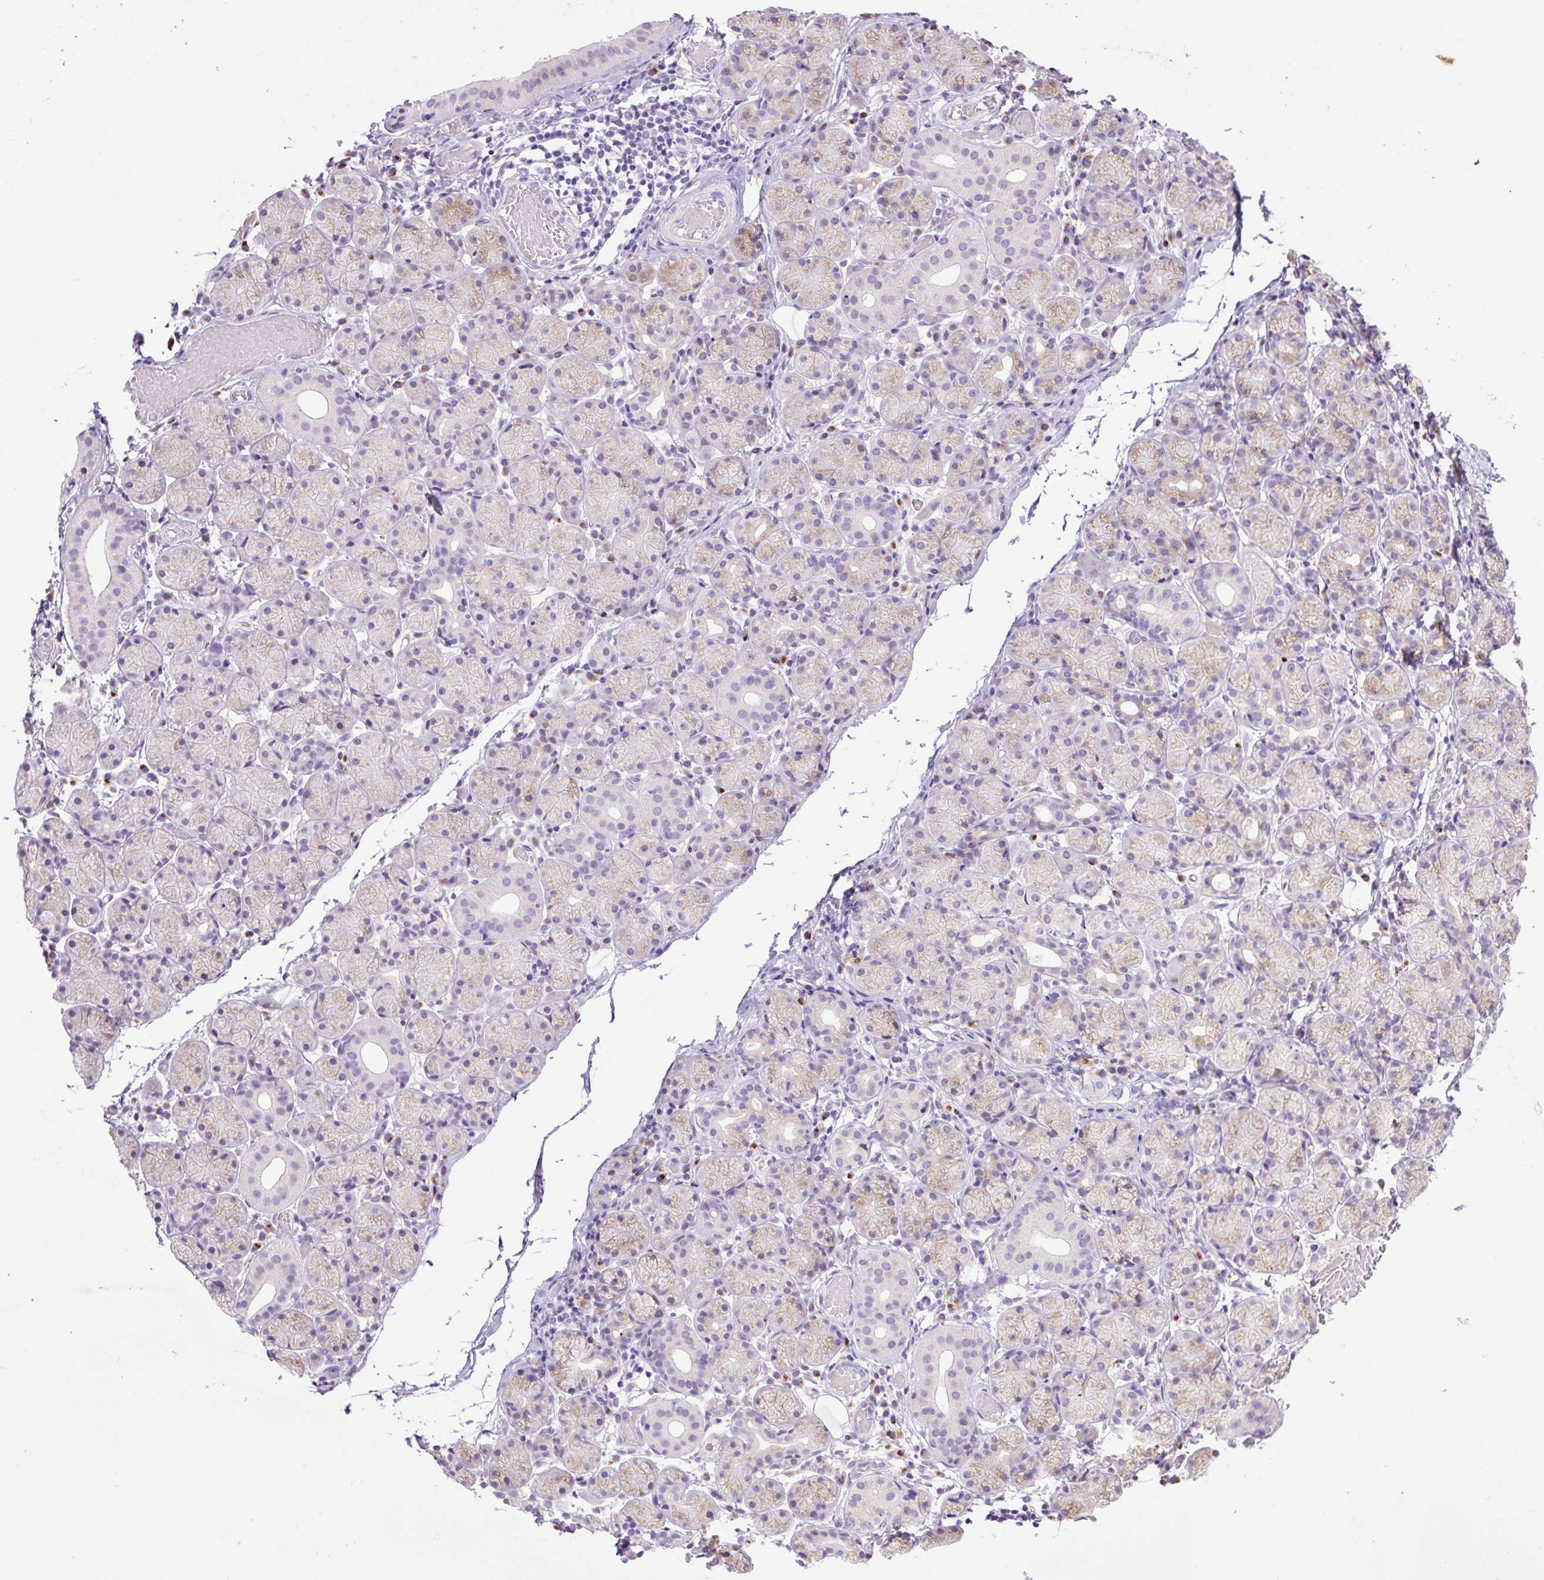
{"staining": {"intensity": "weak", "quantity": "25%-75%", "location": "cytoplasmic/membranous"}, "tissue": "salivary gland", "cell_type": "Glandular cells", "image_type": "normal", "snomed": [{"axis": "morphology", "description": "Normal tissue, NOS"}, {"axis": "topography", "description": "Salivary gland"}], "caption": "DAB immunohistochemical staining of unremarkable salivary gland shows weak cytoplasmic/membranous protein staining in approximately 25%-75% of glandular cells.", "gene": "MFSD3", "patient": {"sex": "female", "age": 24}}